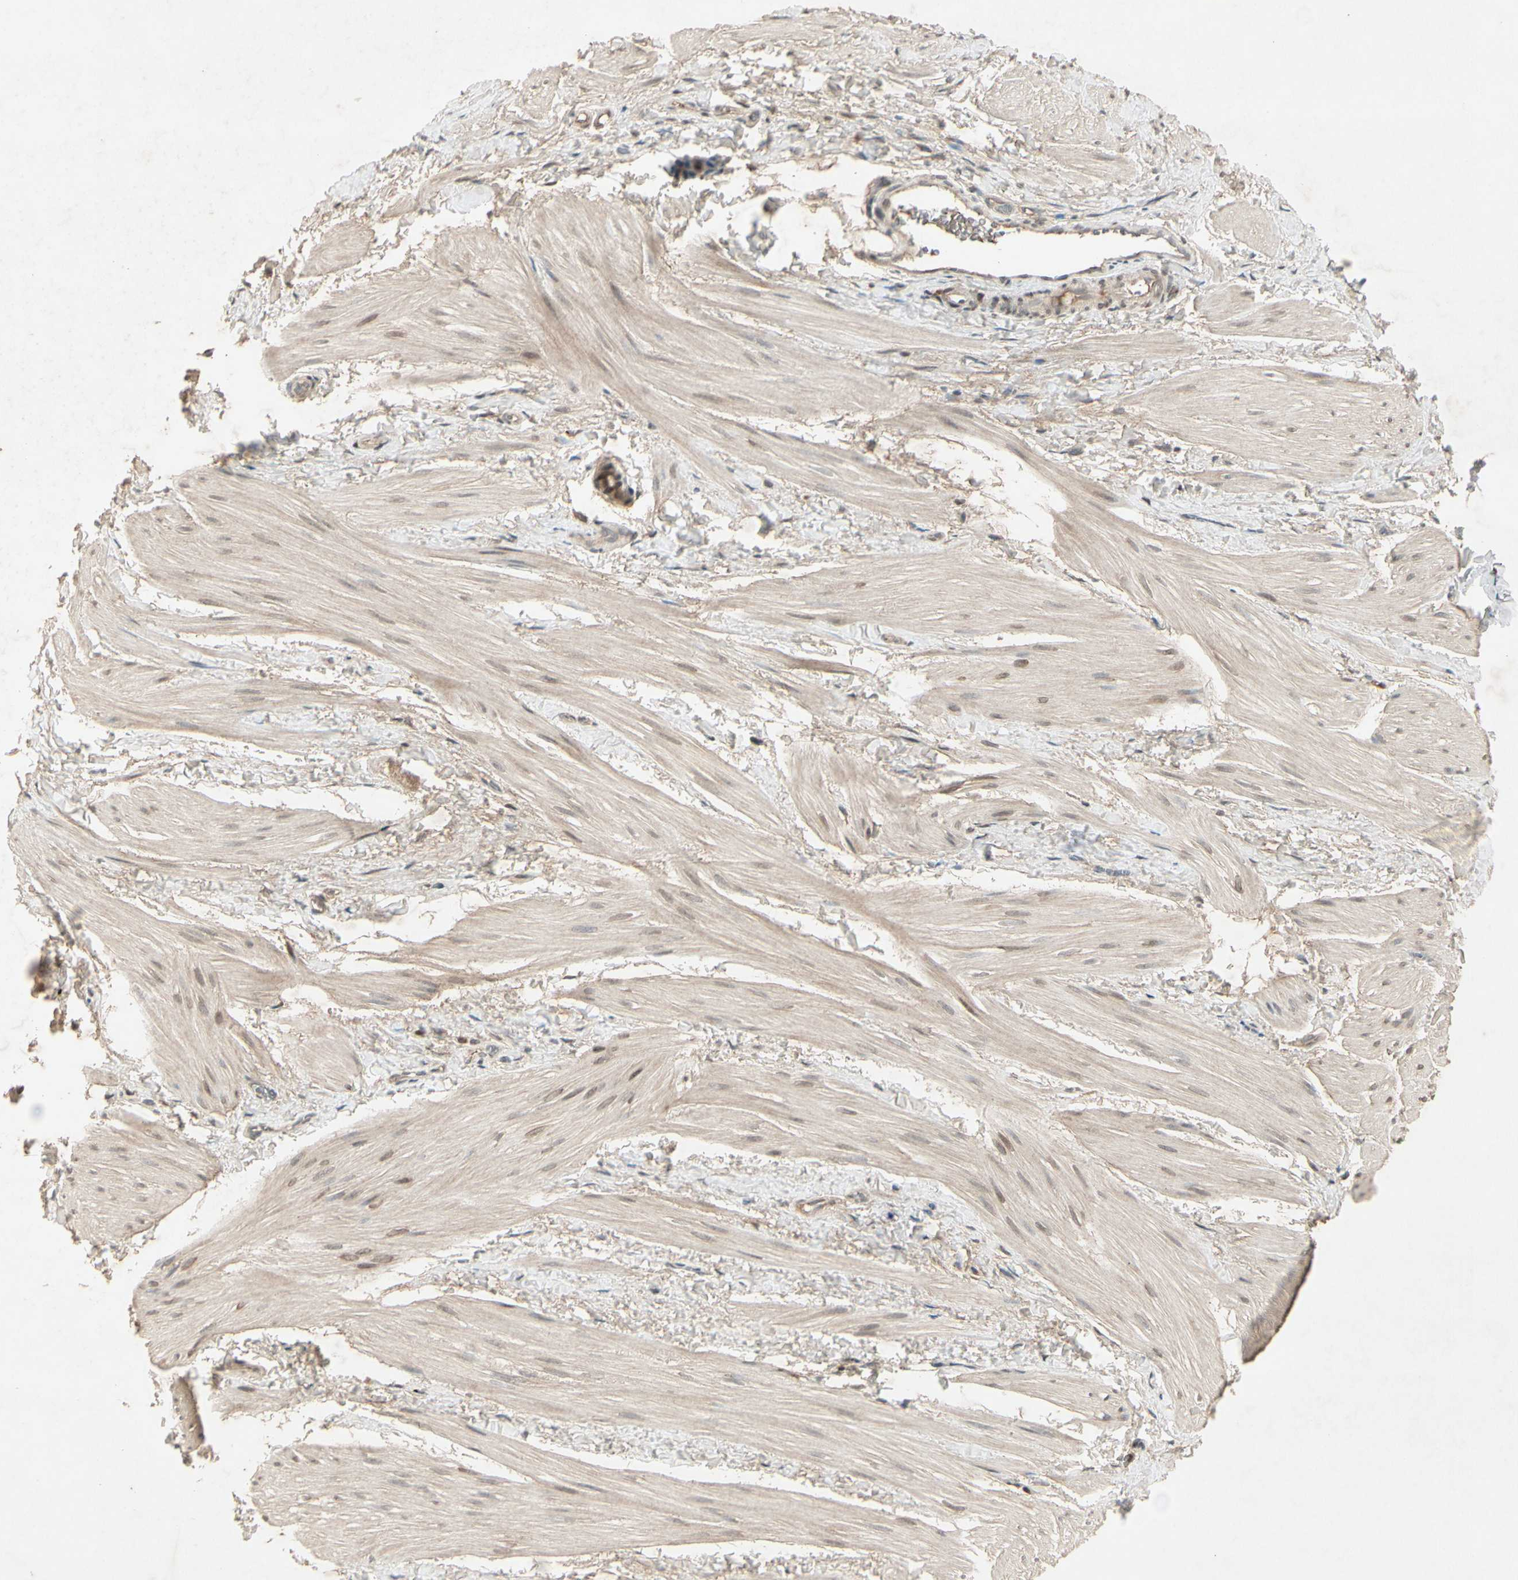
{"staining": {"intensity": "weak", "quantity": "25%-75%", "location": "cytoplasmic/membranous"}, "tissue": "smooth muscle", "cell_type": "Smooth muscle cells", "image_type": "normal", "snomed": [{"axis": "morphology", "description": "Normal tissue, NOS"}, {"axis": "topography", "description": "Smooth muscle"}], "caption": "Immunohistochemical staining of benign human smooth muscle demonstrates low levels of weak cytoplasmic/membranous positivity in approximately 25%-75% of smooth muscle cells.", "gene": "FHDC1", "patient": {"sex": "male", "age": 16}}